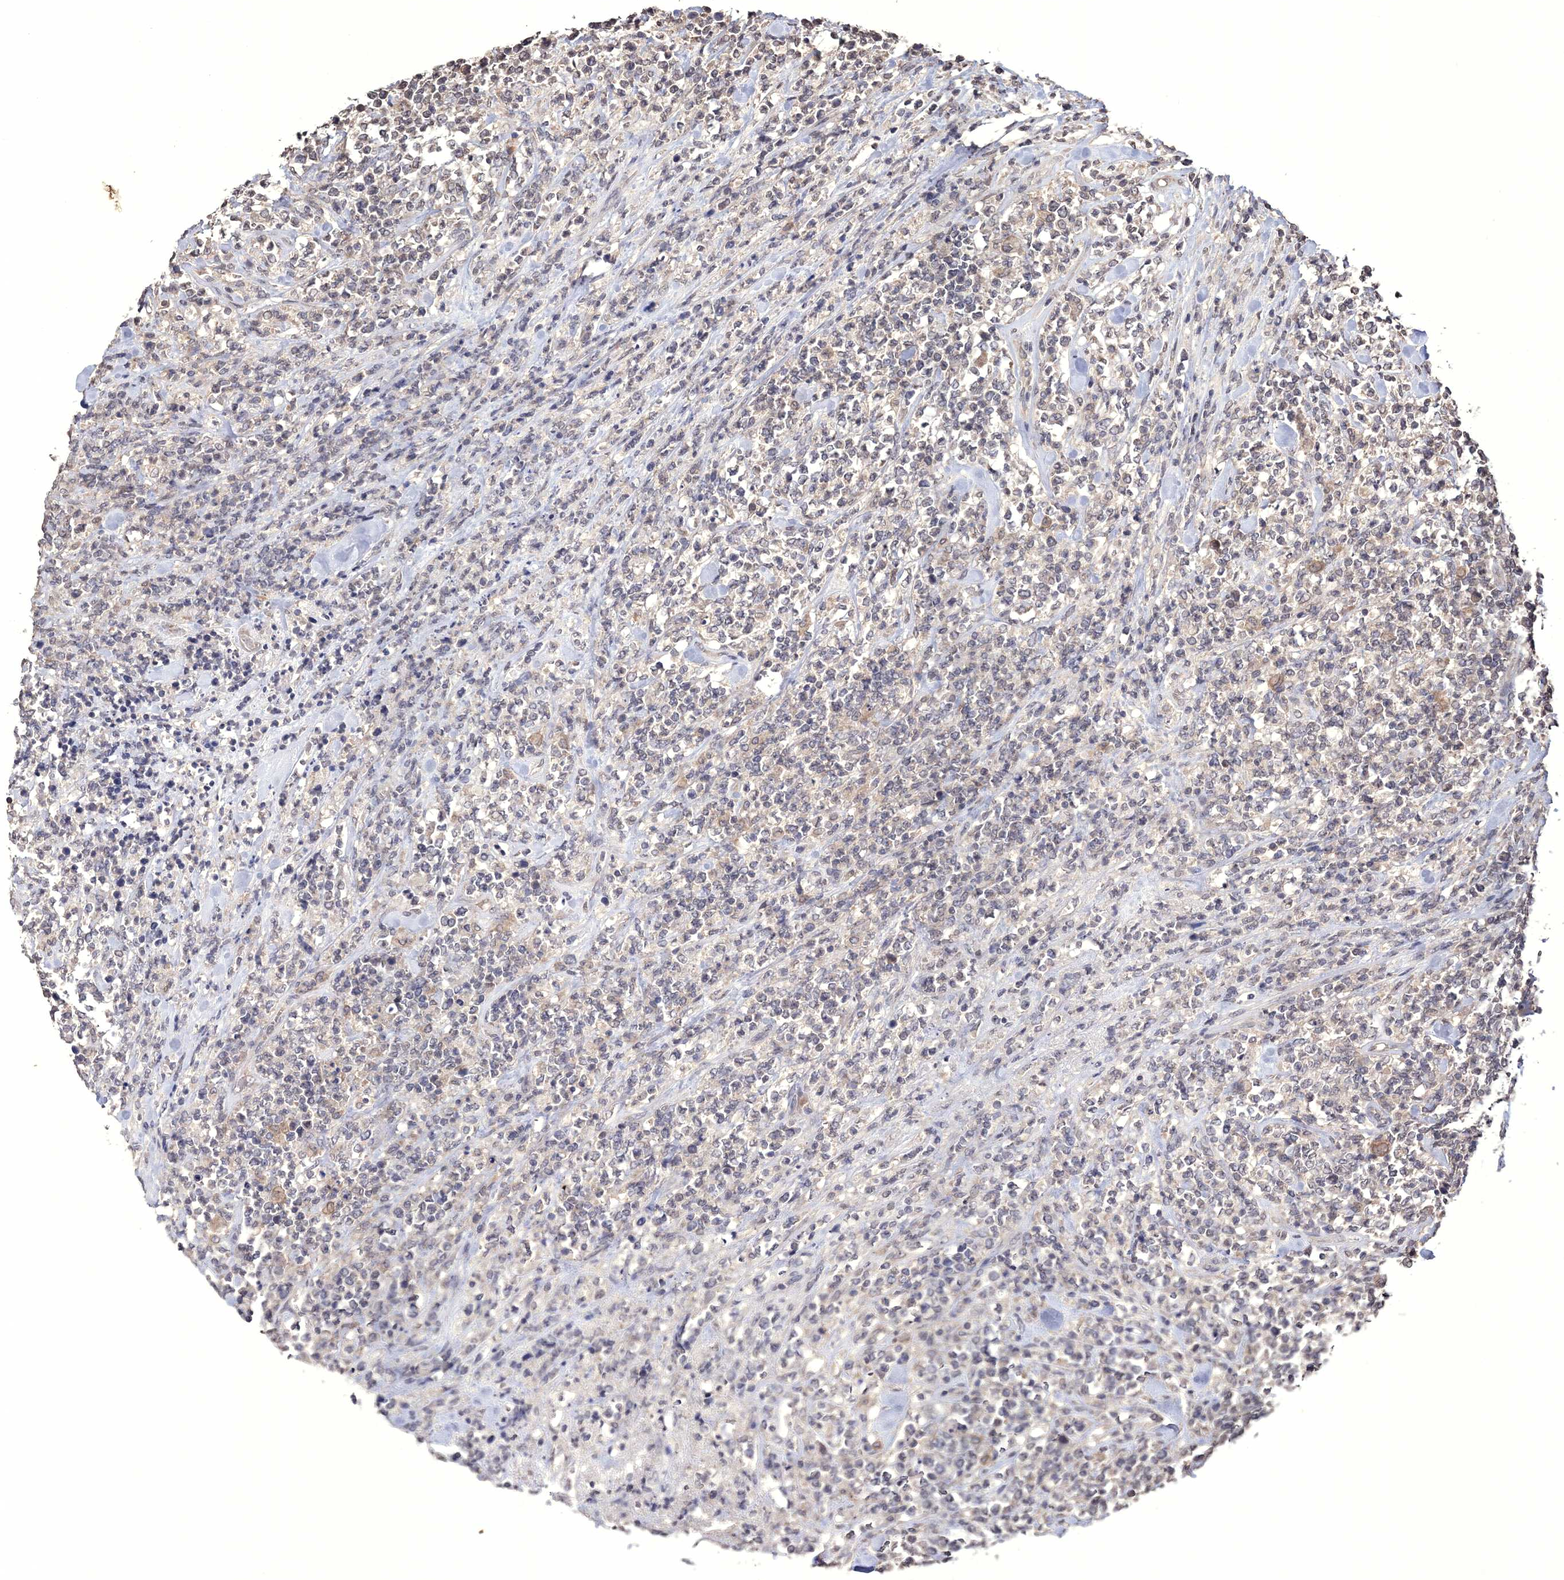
{"staining": {"intensity": "weak", "quantity": "<25%", "location": "nuclear"}, "tissue": "lymphoma", "cell_type": "Tumor cells", "image_type": "cancer", "snomed": [{"axis": "morphology", "description": "Malignant lymphoma, non-Hodgkin's type, High grade"}, {"axis": "topography", "description": "Soft tissue"}], "caption": "High power microscopy image of an immunohistochemistry image of high-grade malignant lymphoma, non-Hodgkin's type, revealing no significant expression in tumor cells.", "gene": "GPN1", "patient": {"sex": "male", "age": 18}}